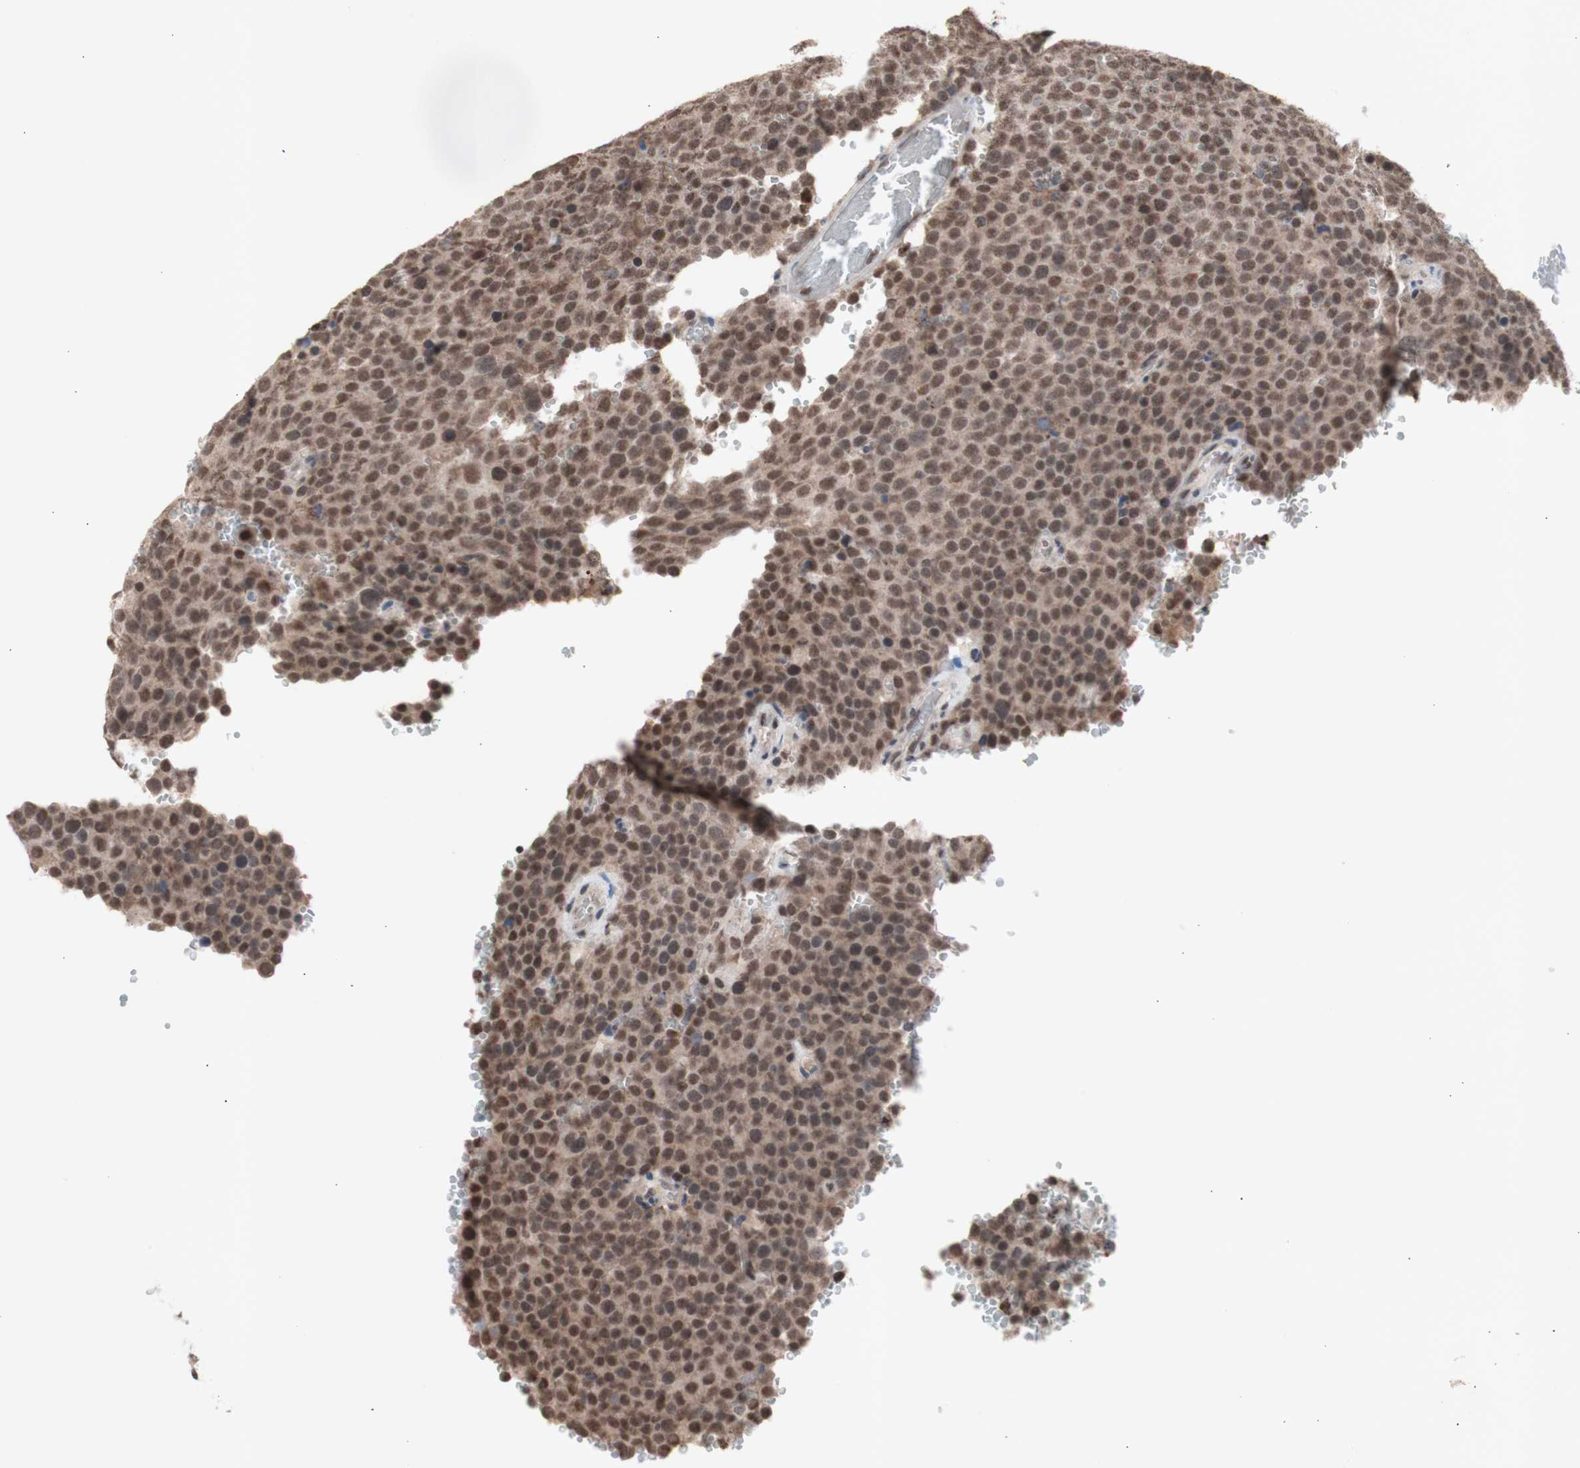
{"staining": {"intensity": "moderate", "quantity": ">75%", "location": "nuclear"}, "tissue": "testis cancer", "cell_type": "Tumor cells", "image_type": "cancer", "snomed": [{"axis": "morphology", "description": "Seminoma, NOS"}, {"axis": "topography", "description": "Testis"}], "caption": "There is medium levels of moderate nuclear staining in tumor cells of seminoma (testis), as demonstrated by immunohistochemical staining (brown color).", "gene": "SFPQ", "patient": {"sex": "male", "age": 71}}